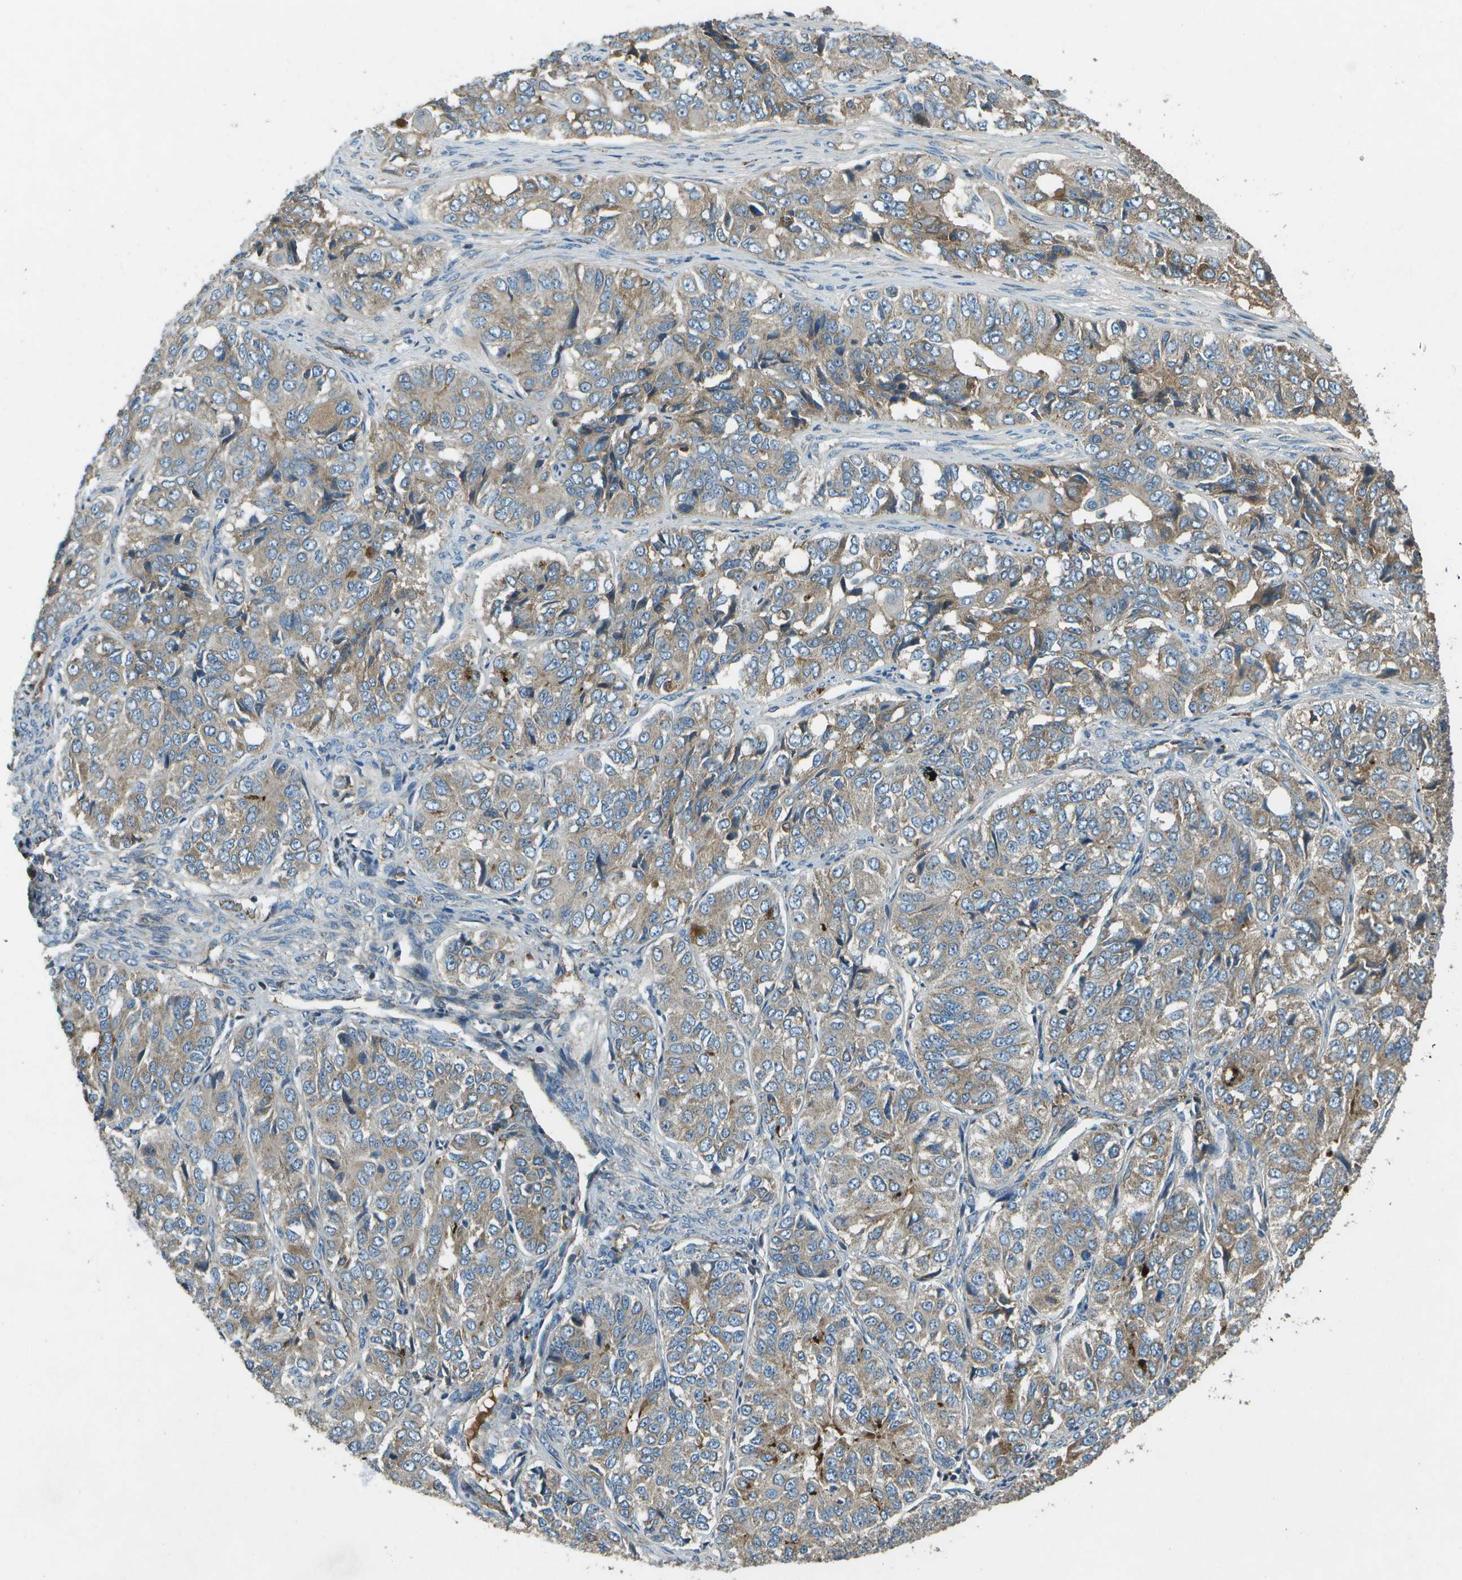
{"staining": {"intensity": "weak", "quantity": ">75%", "location": "cytoplasmic/membranous"}, "tissue": "ovarian cancer", "cell_type": "Tumor cells", "image_type": "cancer", "snomed": [{"axis": "morphology", "description": "Carcinoma, endometroid"}, {"axis": "topography", "description": "Ovary"}], "caption": "The image exhibits a brown stain indicating the presence of a protein in the cytoplasmic/membranous of tumor cells in ovarian cancer. The staining was performed using DAB (3,3'-diaminobenzidine), with brown indicating positive protein expression. Nuclei are stained blue with hematoxylin.", "gene": "PXYLP1", "patient": {"sex": "female", "age": 51}}